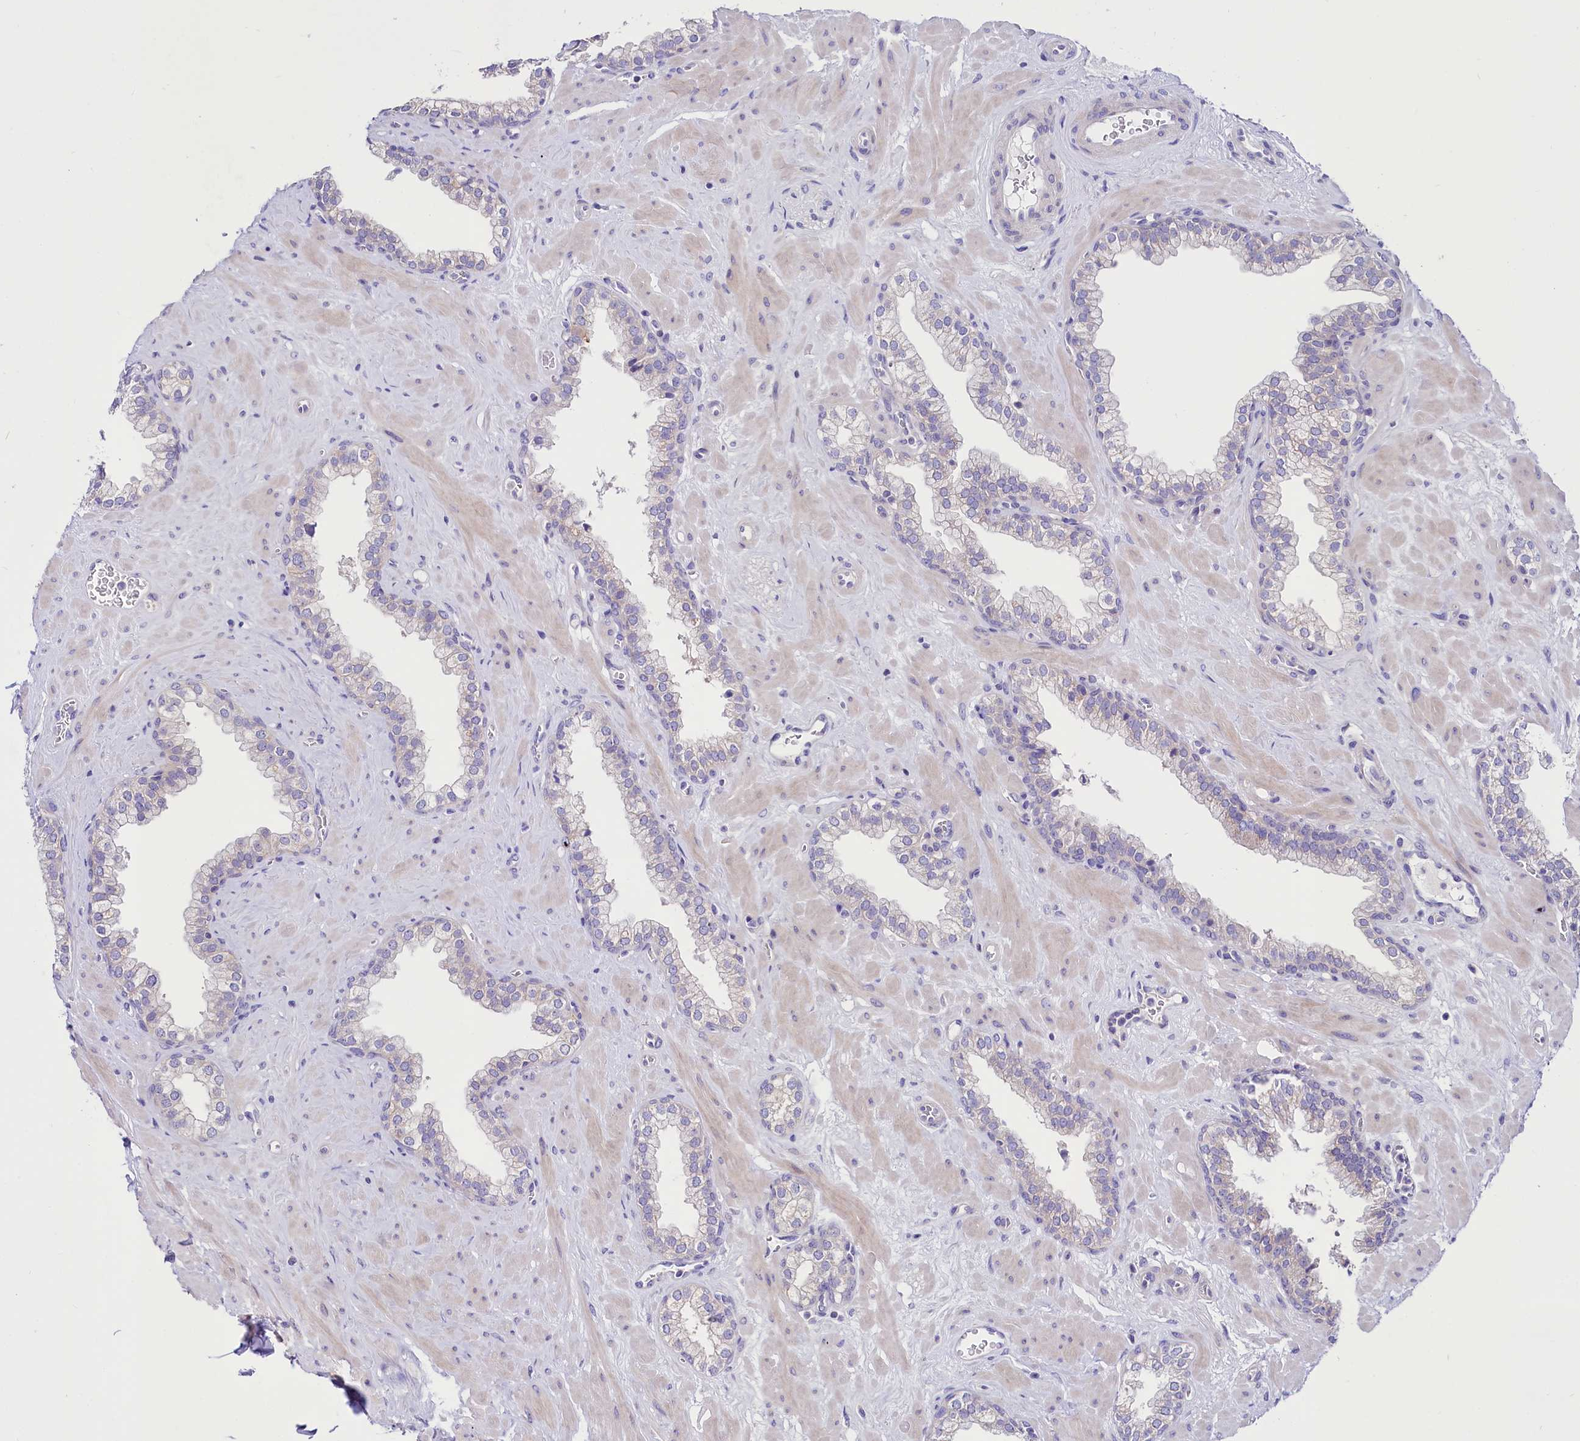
{"staining": {"intensity": "negative", "quantity": "none", "location": "none"}, "tissue": "prostate", "cell_type": "Glandular cells", "image_type": "normal", "snomed": [{"axis": "morphology", "description": "Normal tissue, NOS"}, {"axis": "morphology", "description": "Urothelial carcinoma, Low grade"}, {"axis": "topography", "description": "Urinary bladder"}, {"axis": "topography", "description": "Prostate"}], "caption": "Glandular cells show no significant protein expression in benign prostate. (DAB immunohistochemistry with hematoxylin counter stain).", "gene": "ABHD5", "patient": {"sex": "male", "age": 60}}